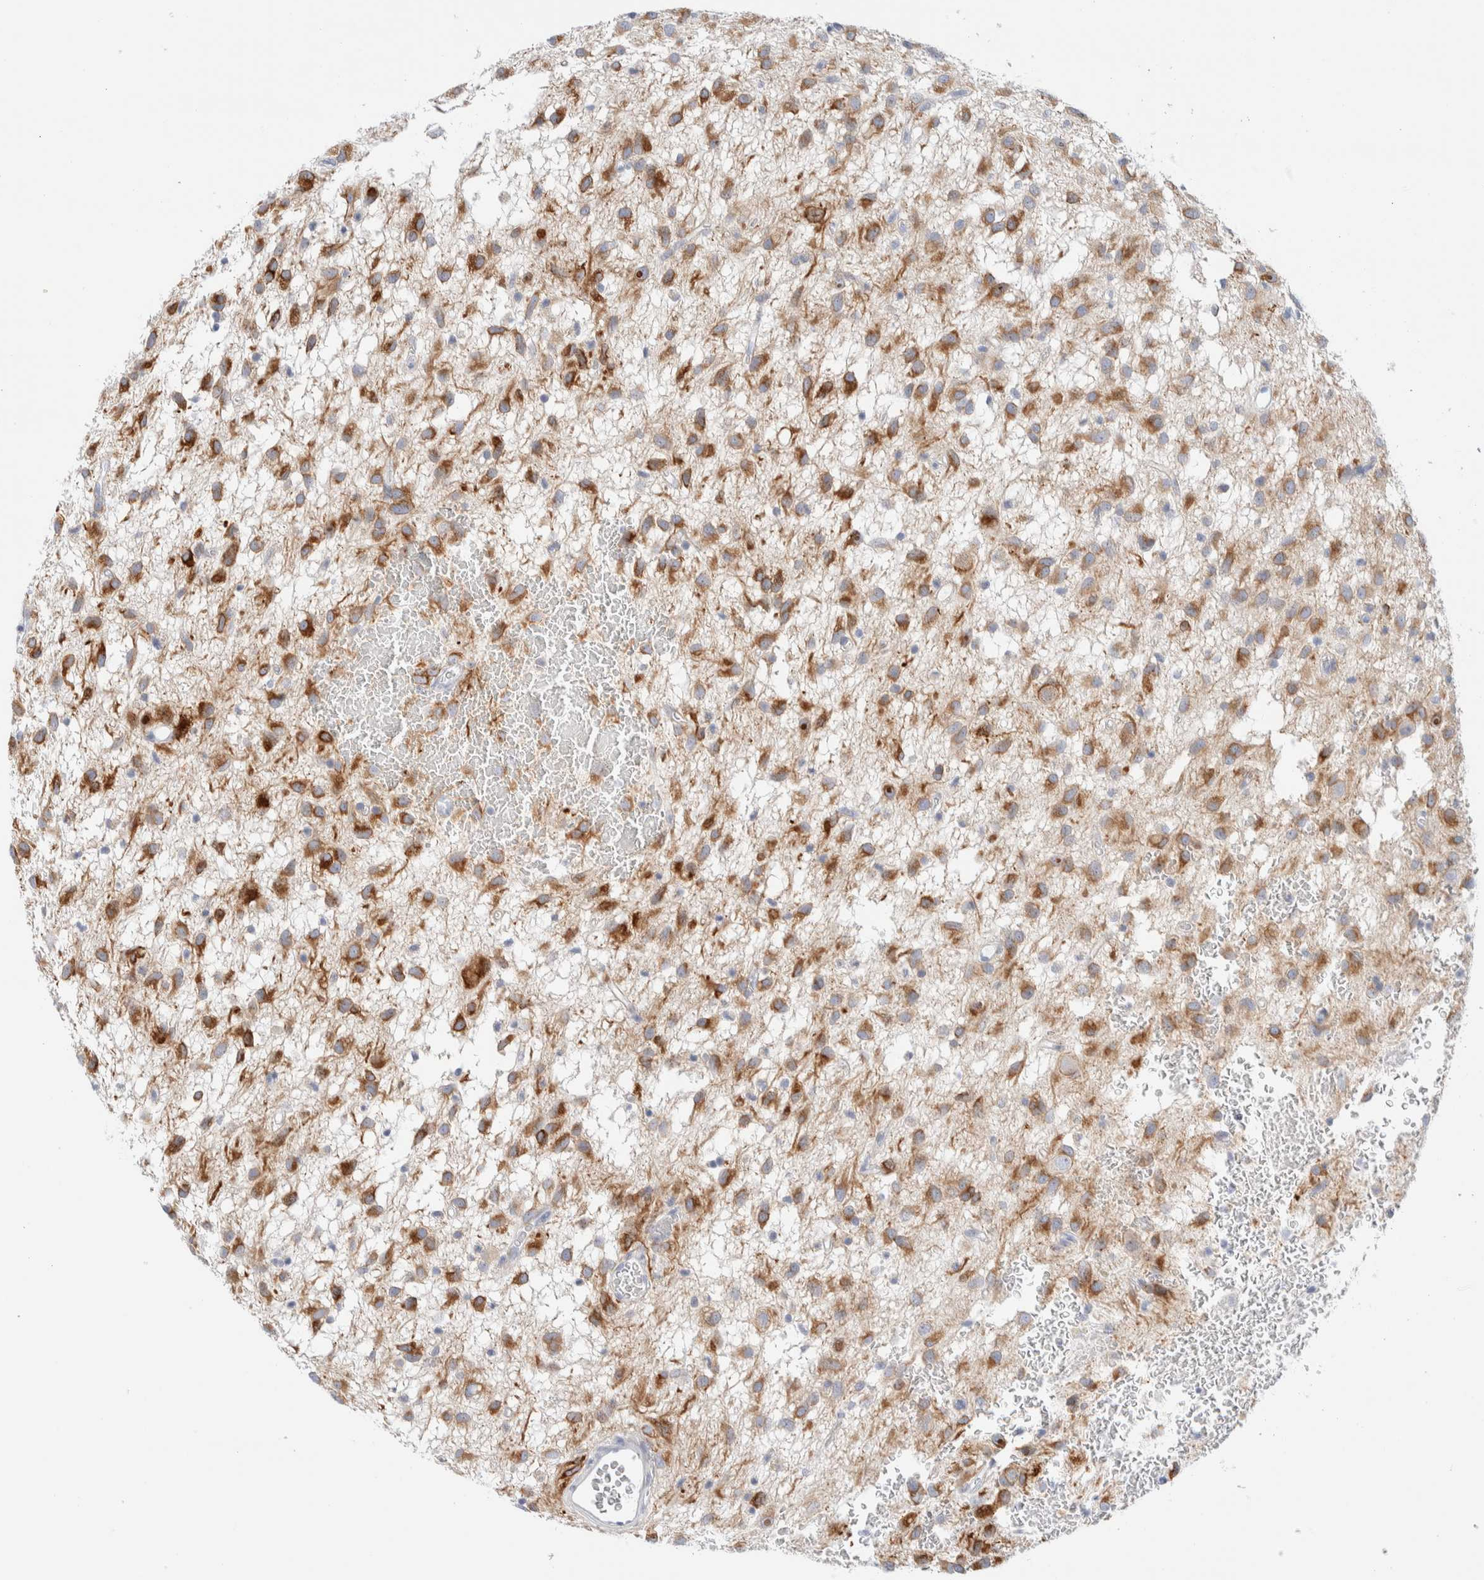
{"staining": {"intensity": "strong", "quantity": ">75%", "location": "cytoplasmic/membranous"}, "tissue": "glioma", "cell_type": "Tumor cells", "image_type": "cancer", "snomed": [{"axis": "morphology", "description": "Glioma, malignant, Low grade"}, {"axis": "topography", "description": "Brain"}], "caption": "An image of malignant glioma (low-grade) stained for a protein exhibits strong cytoplasmic/membranous brown staining in tumor cells.", "gene": "ATCAY", "patient": {"sex": "male", "age": 77}}